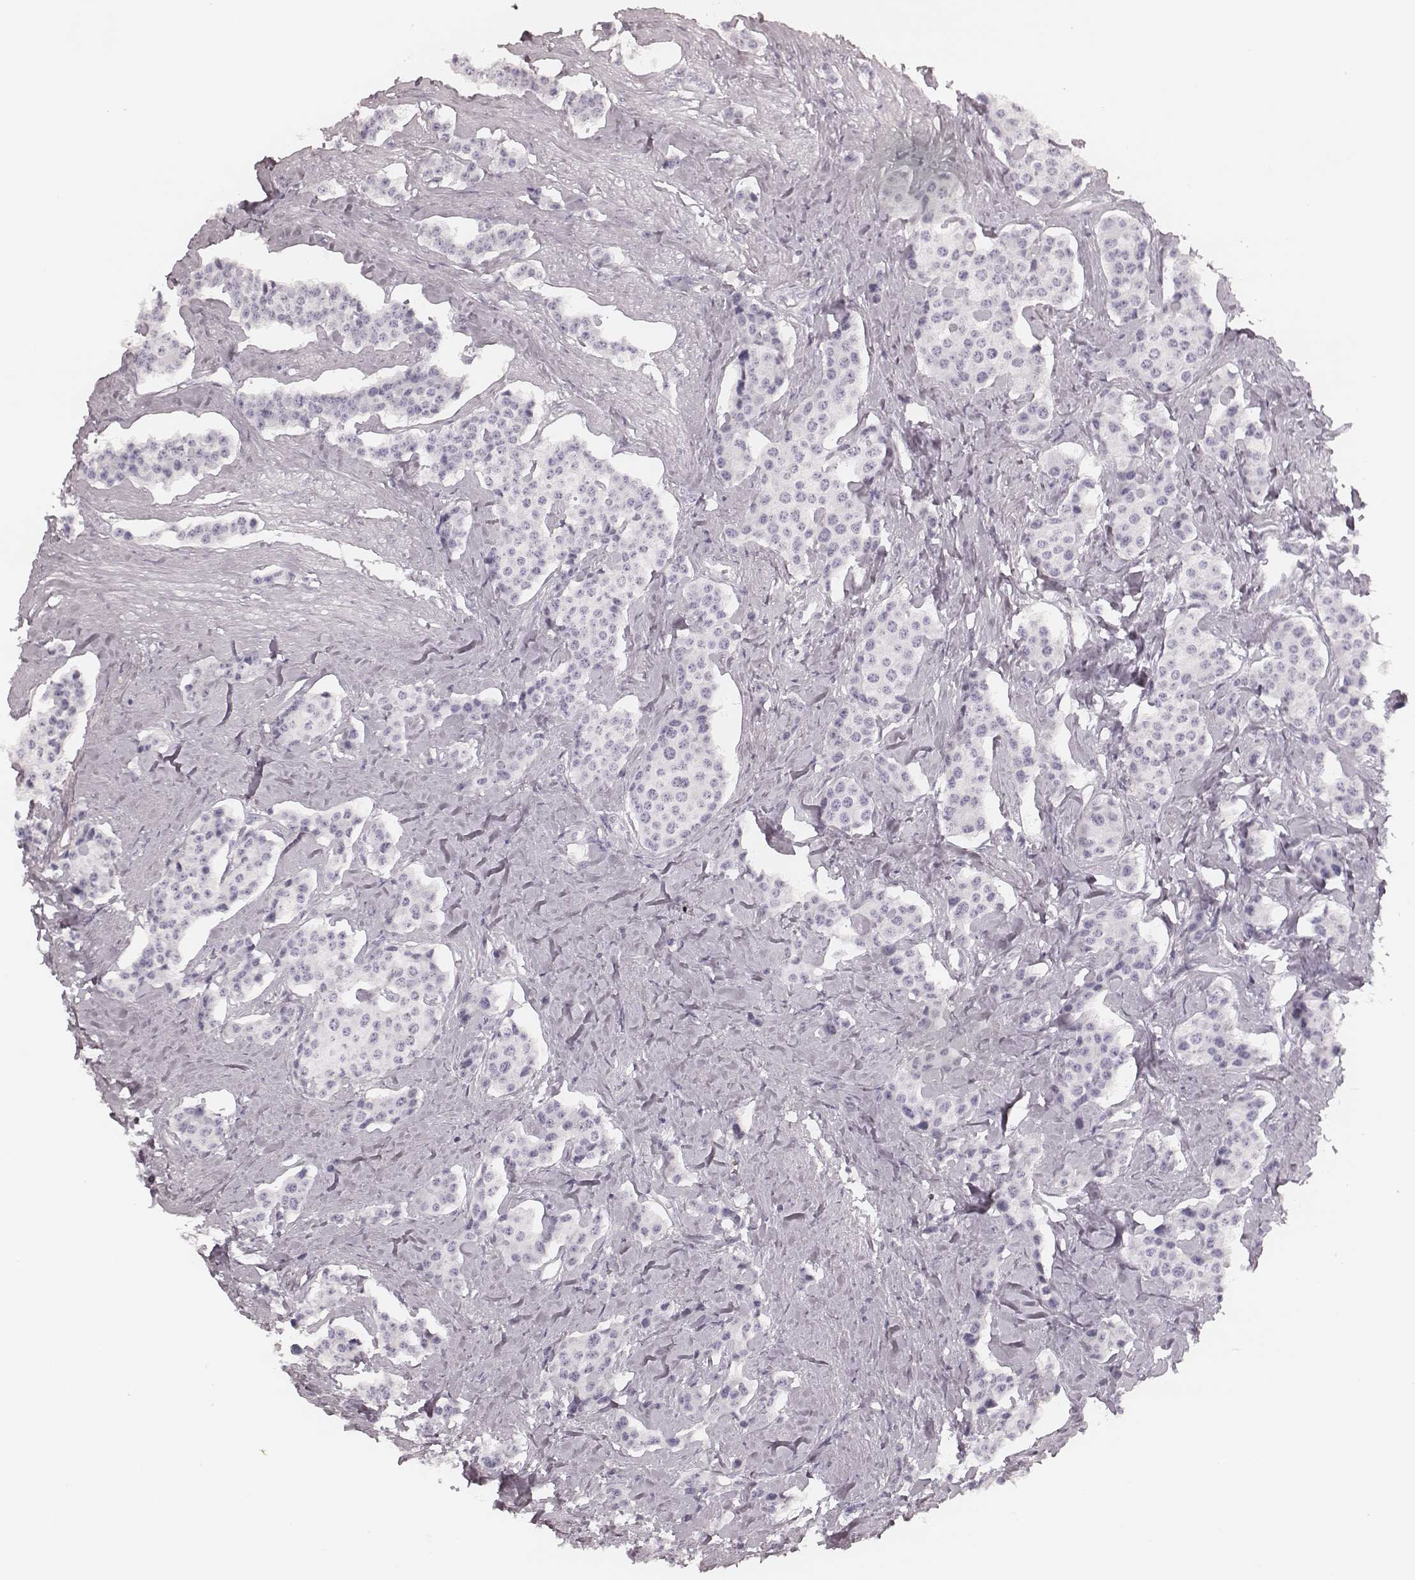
{"staining": {"intensity": "negative", "quantity": "none", "location": "none"}, "tissue": "carcinoid", "cell_type": "Tumor cells", "image_type": "cancer", "snomed": [{"axis": "morphology", "description": "Carcinoid, malignant, NOS"}, {"axis": "topography", "description": "Small intestine"}], "caption": "The photomicrograph shows no significant positivity in tumor cells of carcinoid.", "gene": "MSX1", "patient": {"sex": "female", "age": 64}}